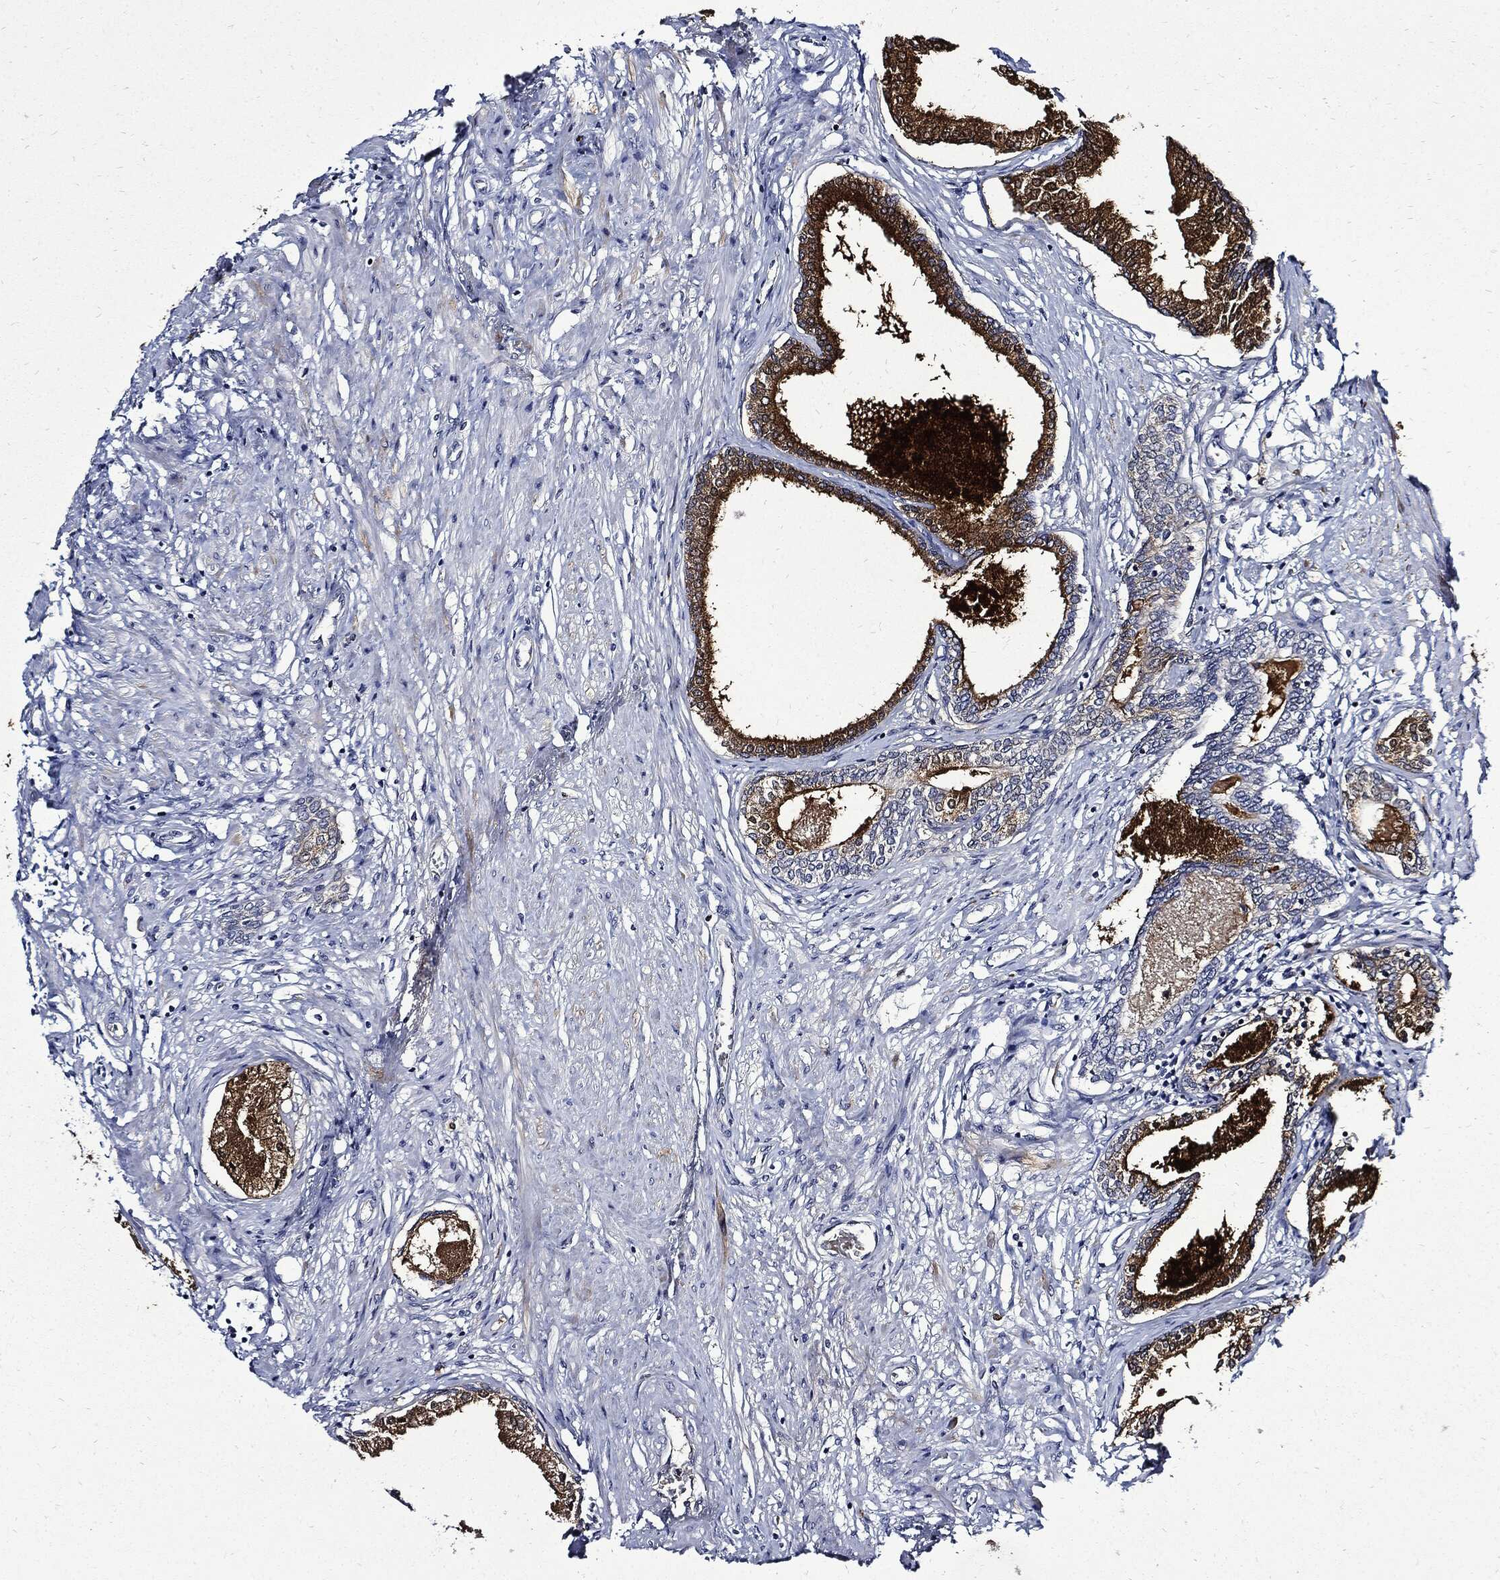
{"staining": {"intensity": "strong", "quantity": ">75%", "location": "cytoplasmic/membranous"}, "tissue": "prostate cancer", "cell_type": "Tumor cells", "image_type": "cancer", "snomed": [{"axis": "morphology", "description": "Adenocarcinoma, Low grade"}, {"axis": "topography", "description": "Prostate and seminal vesicle, NOS"}], "caption": "Prostate cancer (adenocarcinoma (low-grade)) was stained to show a protein in brown. There is high levels of strong cytoplasmic/membranous expression in approximately >75% of tumor cells.", "gene": "CPE", "patient": {"sex": "male", "age": 61}}